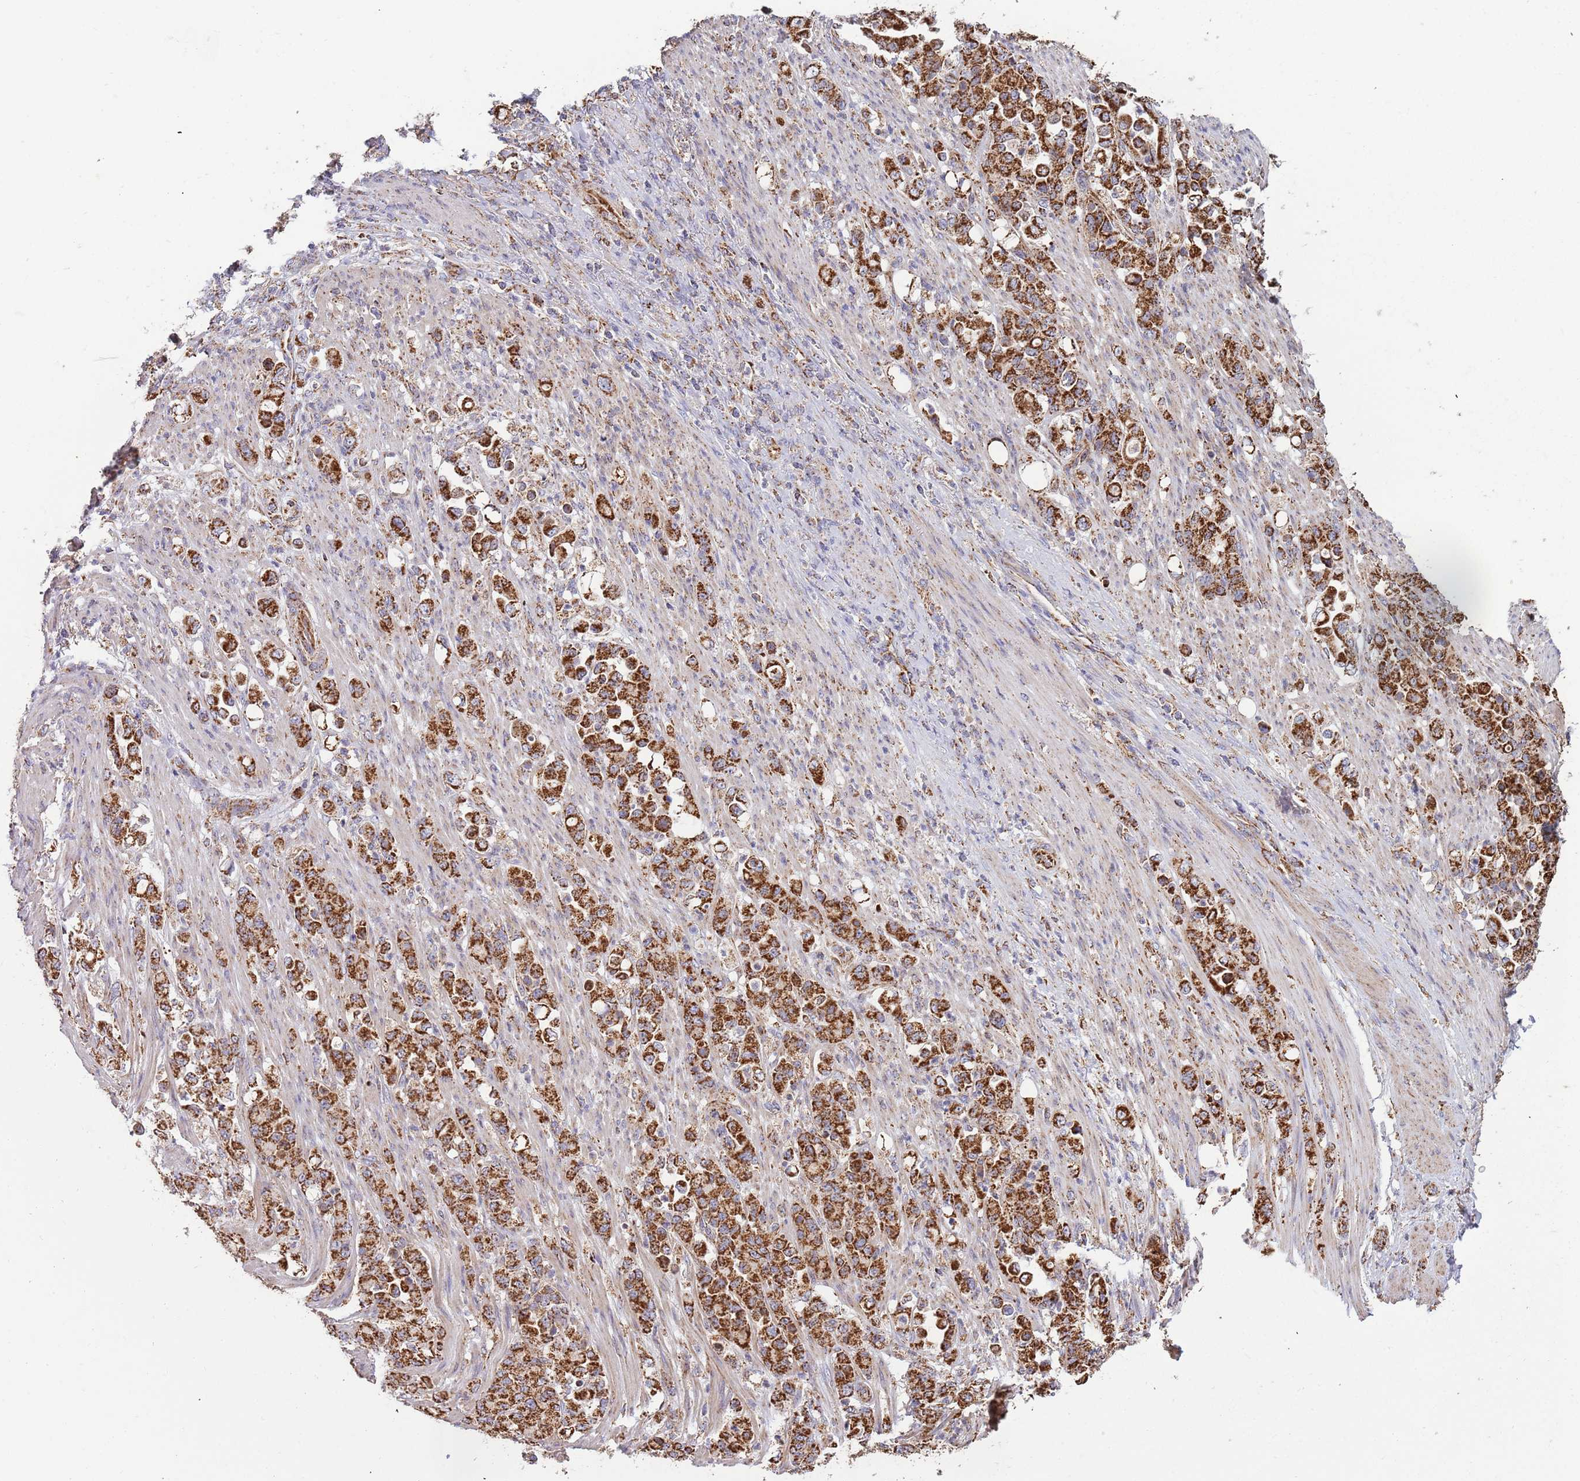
{"staining": {"intensity": "strong", "quantity": ">75%", "location": "cytoplasmic/membranous"}, "tissue": "stomach cancer", "cell_type": "Tumor cells", "image_type": "cancer", "snomed": [{"axis": "morphology", "description": "Normal tissue, NOS"}, {"axis": "morphology", "description": "Adenocarcinoma, NOS"}, {"axis": "topography", "description": "Stomach"}], "caption": "This micrograph demonstrates IHC staining of human stomach adenocarcinoma, with high strong cytoplasmic/membranous staining in about >75% of tumor cells.", "gene": "VPS16", "patient": {"sex": "female", "age": 79}}